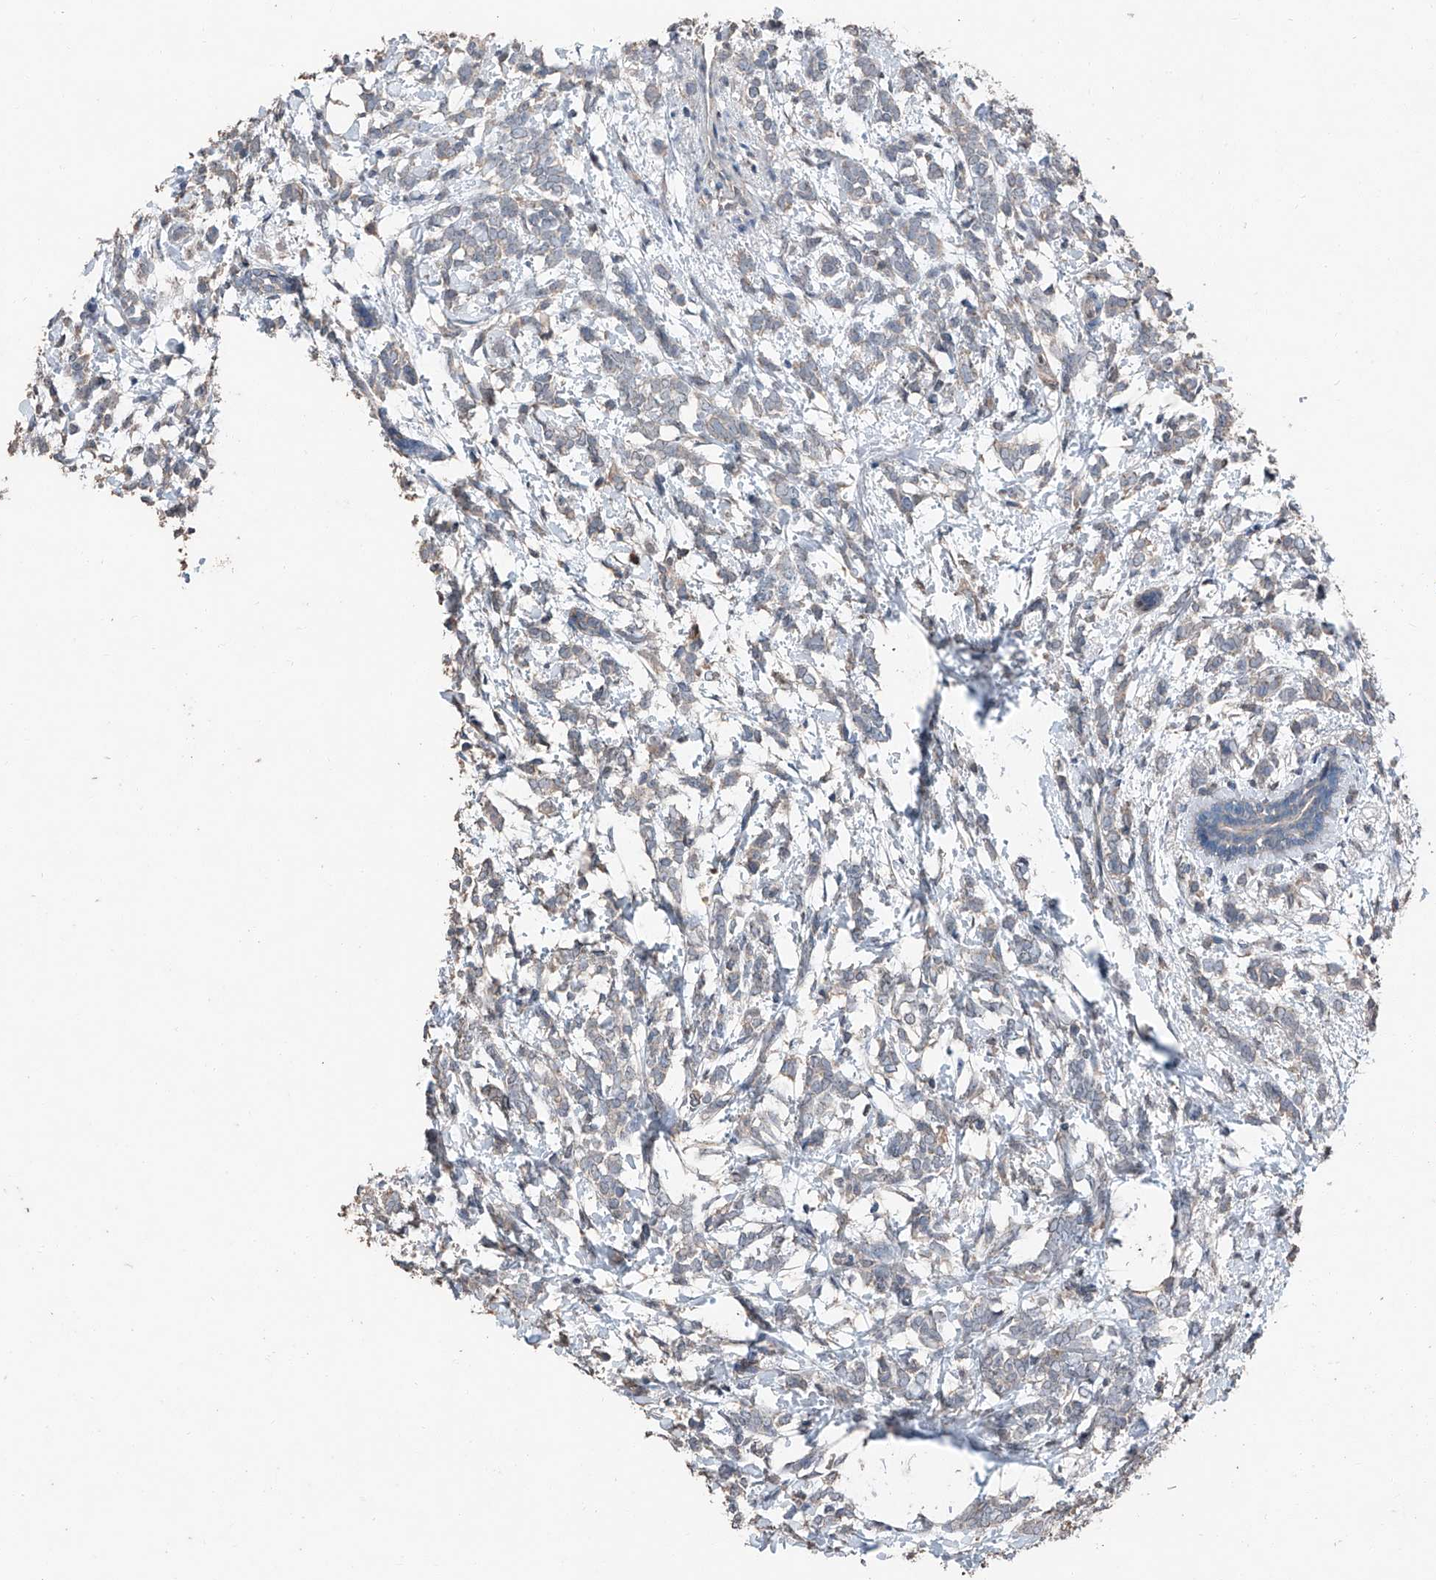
{"staining": {"intensity": "weak", "quantity": "<25%", "location": "cytoplasmic/membranous"}, "tissue": "breast cancer", "cell_type": "Tumor cells", "image_type": "cancer", "snomed": [{"axis": "morphology", "description": "Normal tissue, NOS"}, {"axis": "morphology", "description": "Lobular carcinoma"}, {"axis": "topography", "description": "Breast"}], "caption": "Immunohistochemical staining of human breast cancer reveals no significant staining in tumor cells.", "gene": "MAMLD1", "patient": {"sex": "female", "age": 47}}